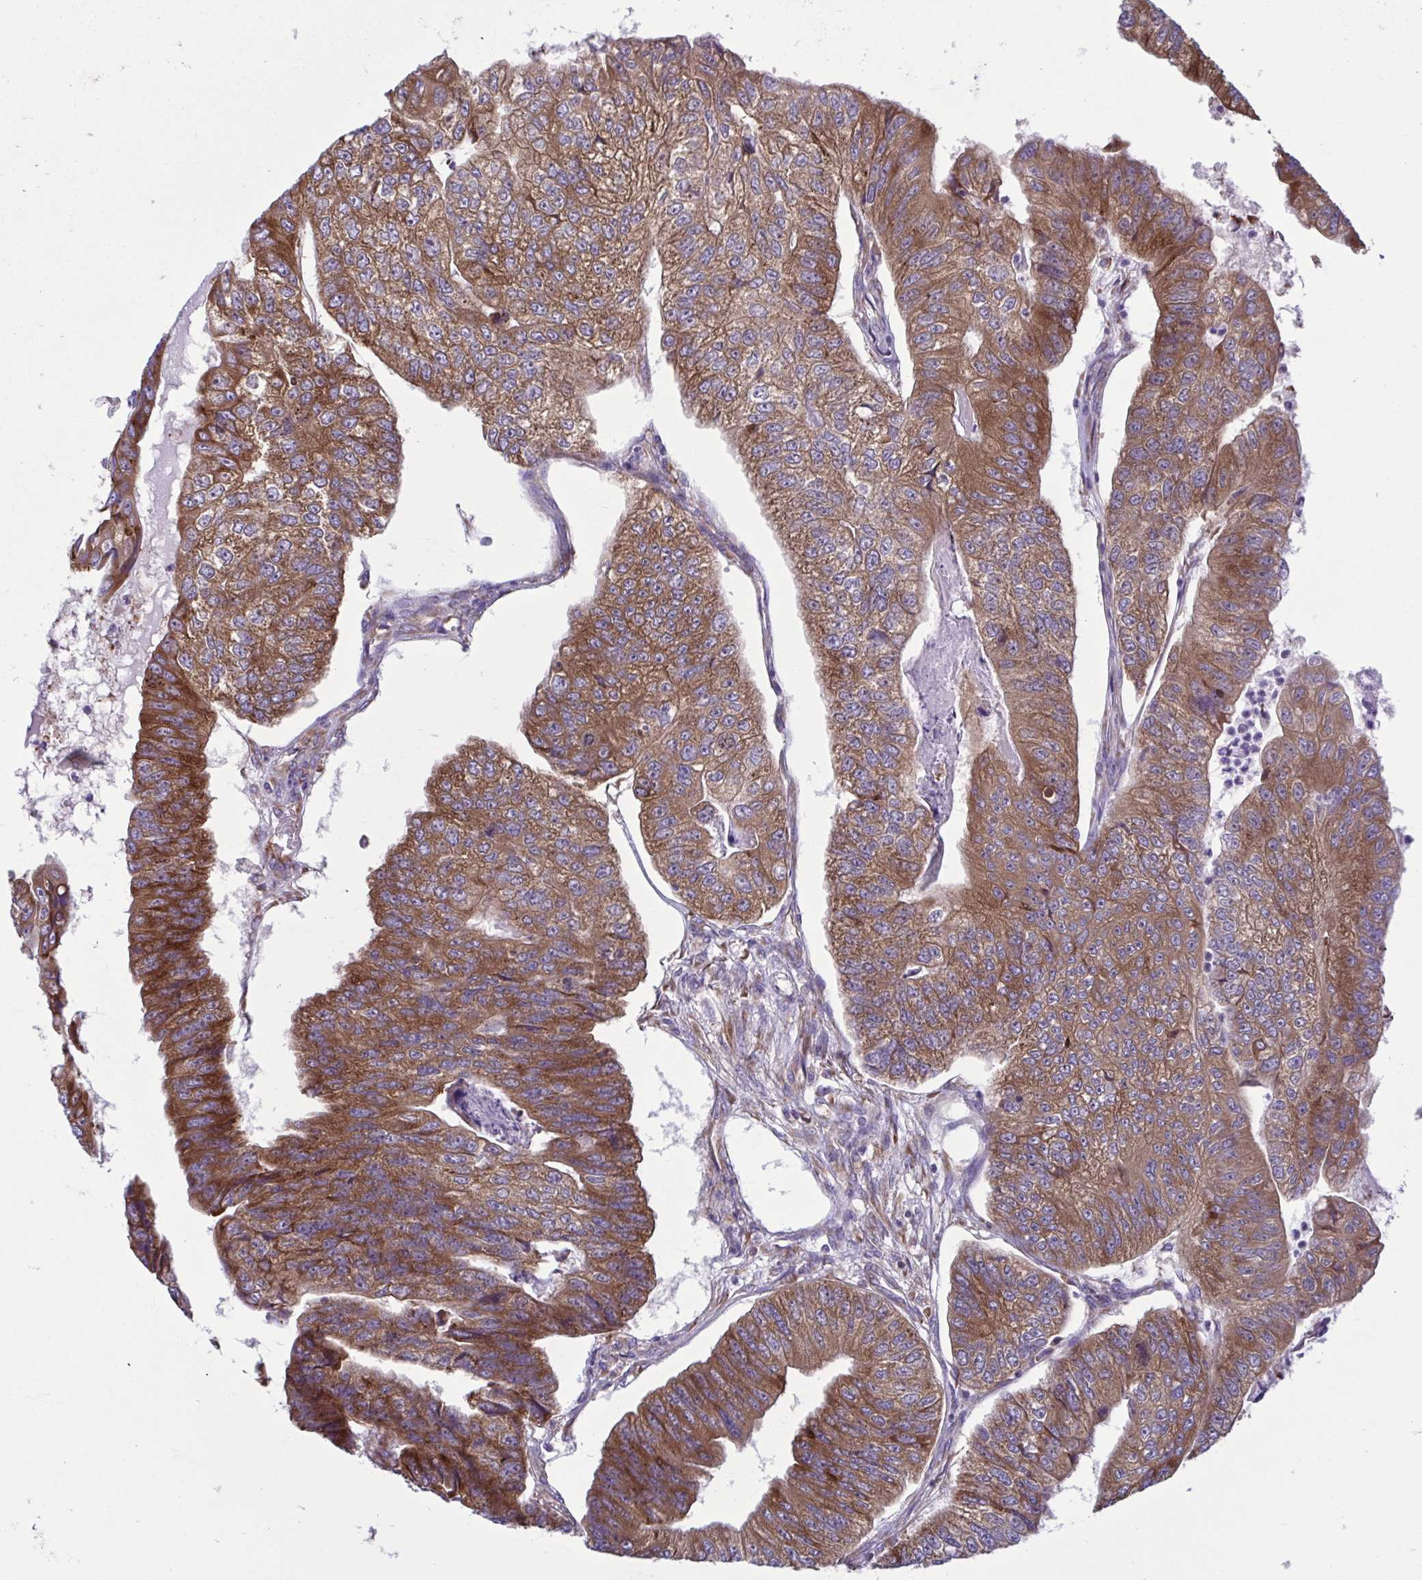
{"staining": {"intensity": "moderate", "quantity": ">75%", "location": "cytoplasmic/membranous"}, "tissue": "colorectal cancer", "cell_type": "Tumor cells", "image_type": "cancer", "snomed": [{"axis": "morphology", "description": "Adenocarcinoma, NOS"}, {"axis": "topography", "description": "Colon"}], "caption": "Immunohistochemistry (IHC) of human colorectal adenocarcinoma reveals medium levels of moderate cytoplasmic/membranous staining in approximately >75% of tumor cells.", "gene": "RPS16", "patient": {"sex": "female", "age": 67}}